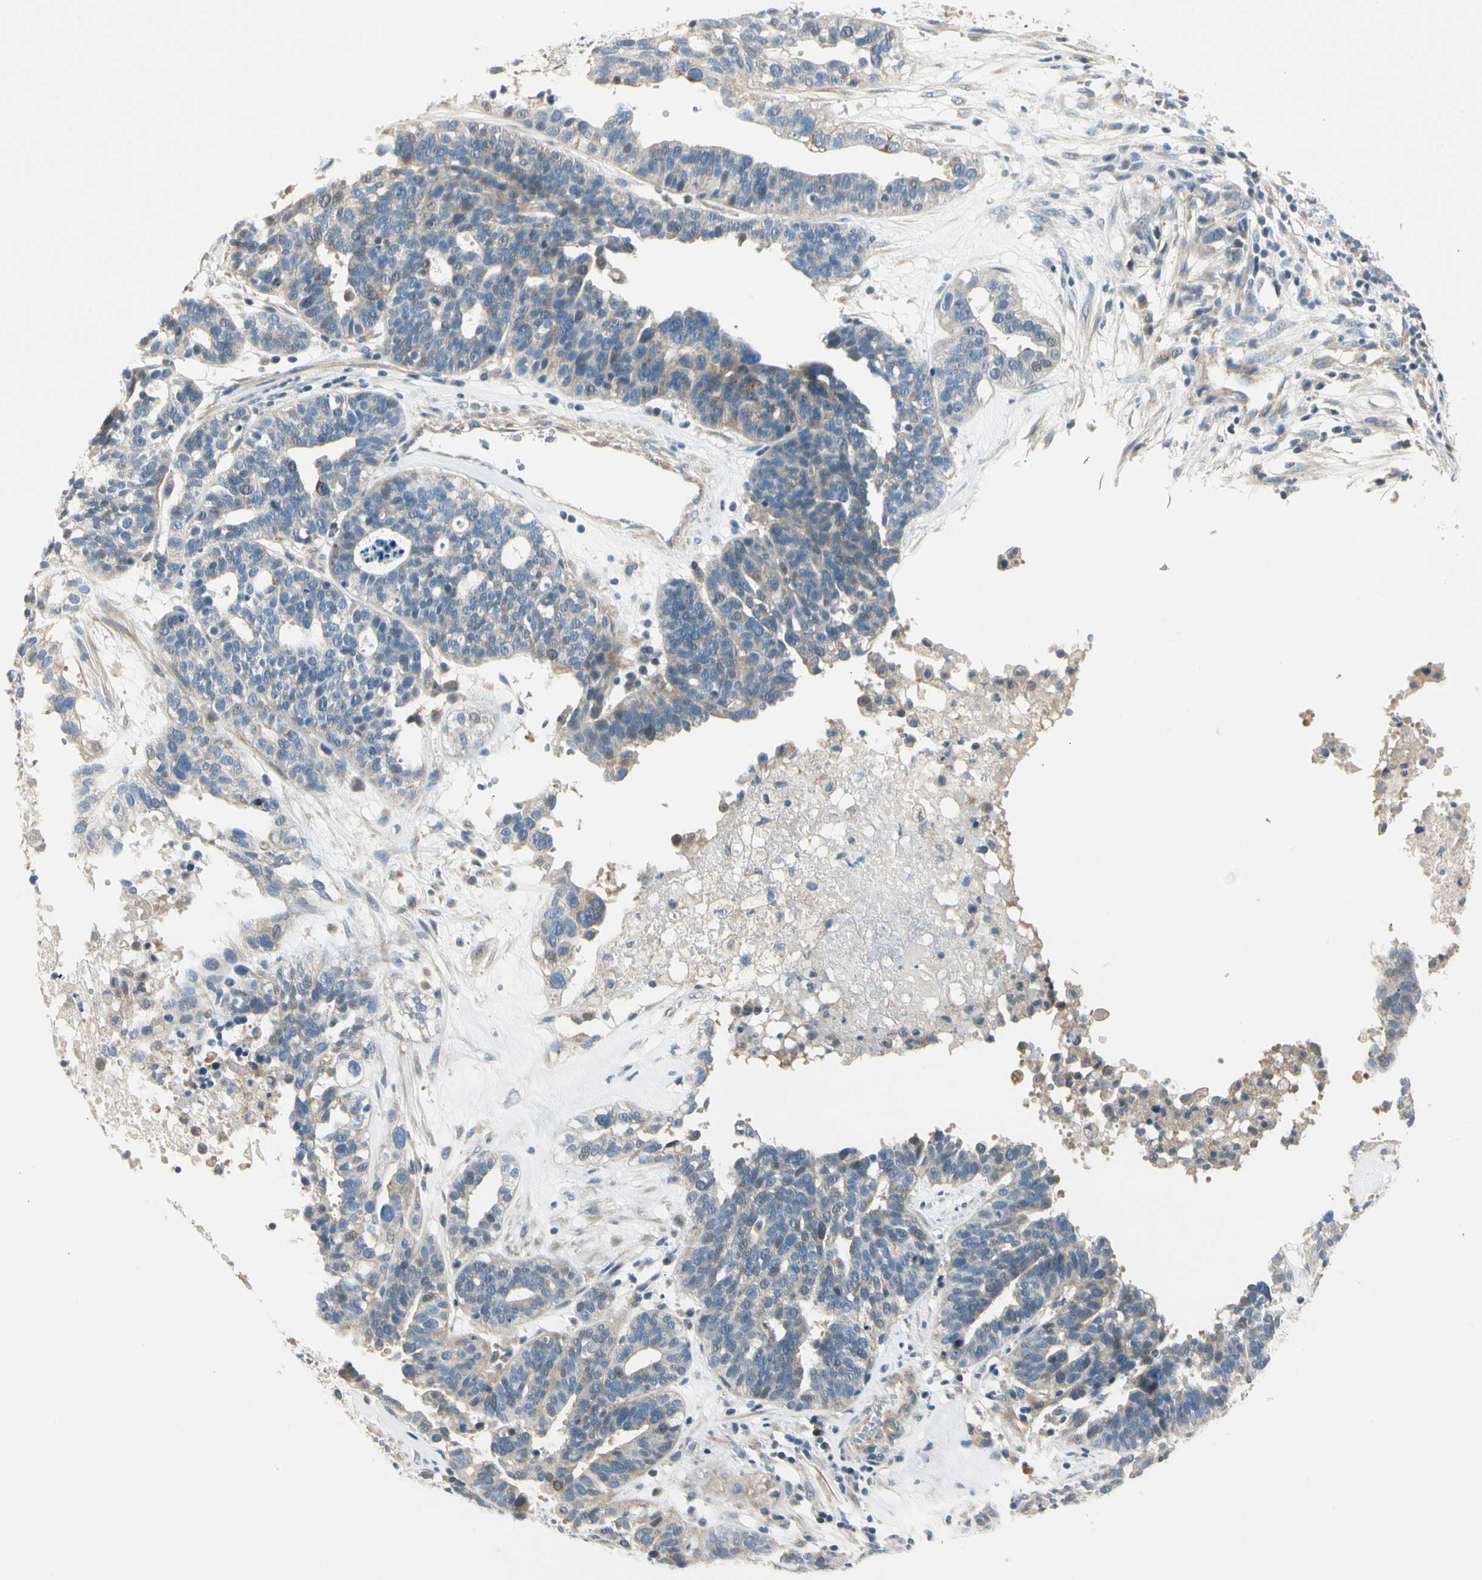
{"staining": {"intensity": "negative", "quantity": "none", "location": "none"}, "tissue": "ovarian cancer", "cell_type": "Tumor cells", "image_type": "cancer", "snomed": [{"axis": "morphology", "description": "Cystadenocarcinoma, serous, NOS"}, {"axis": "topography", "description": "Ovary"}], "caption": "This histopathology image is of ovarian cancer (serous cystadenocarcinoma) stained with immunohistochemistry to label a protein in brown with the nuclei are counter-stained blue. There is no positivity in tumor cells.", "gene": "ADGRA3", "patient": {"sex": "female", "age": 59}}